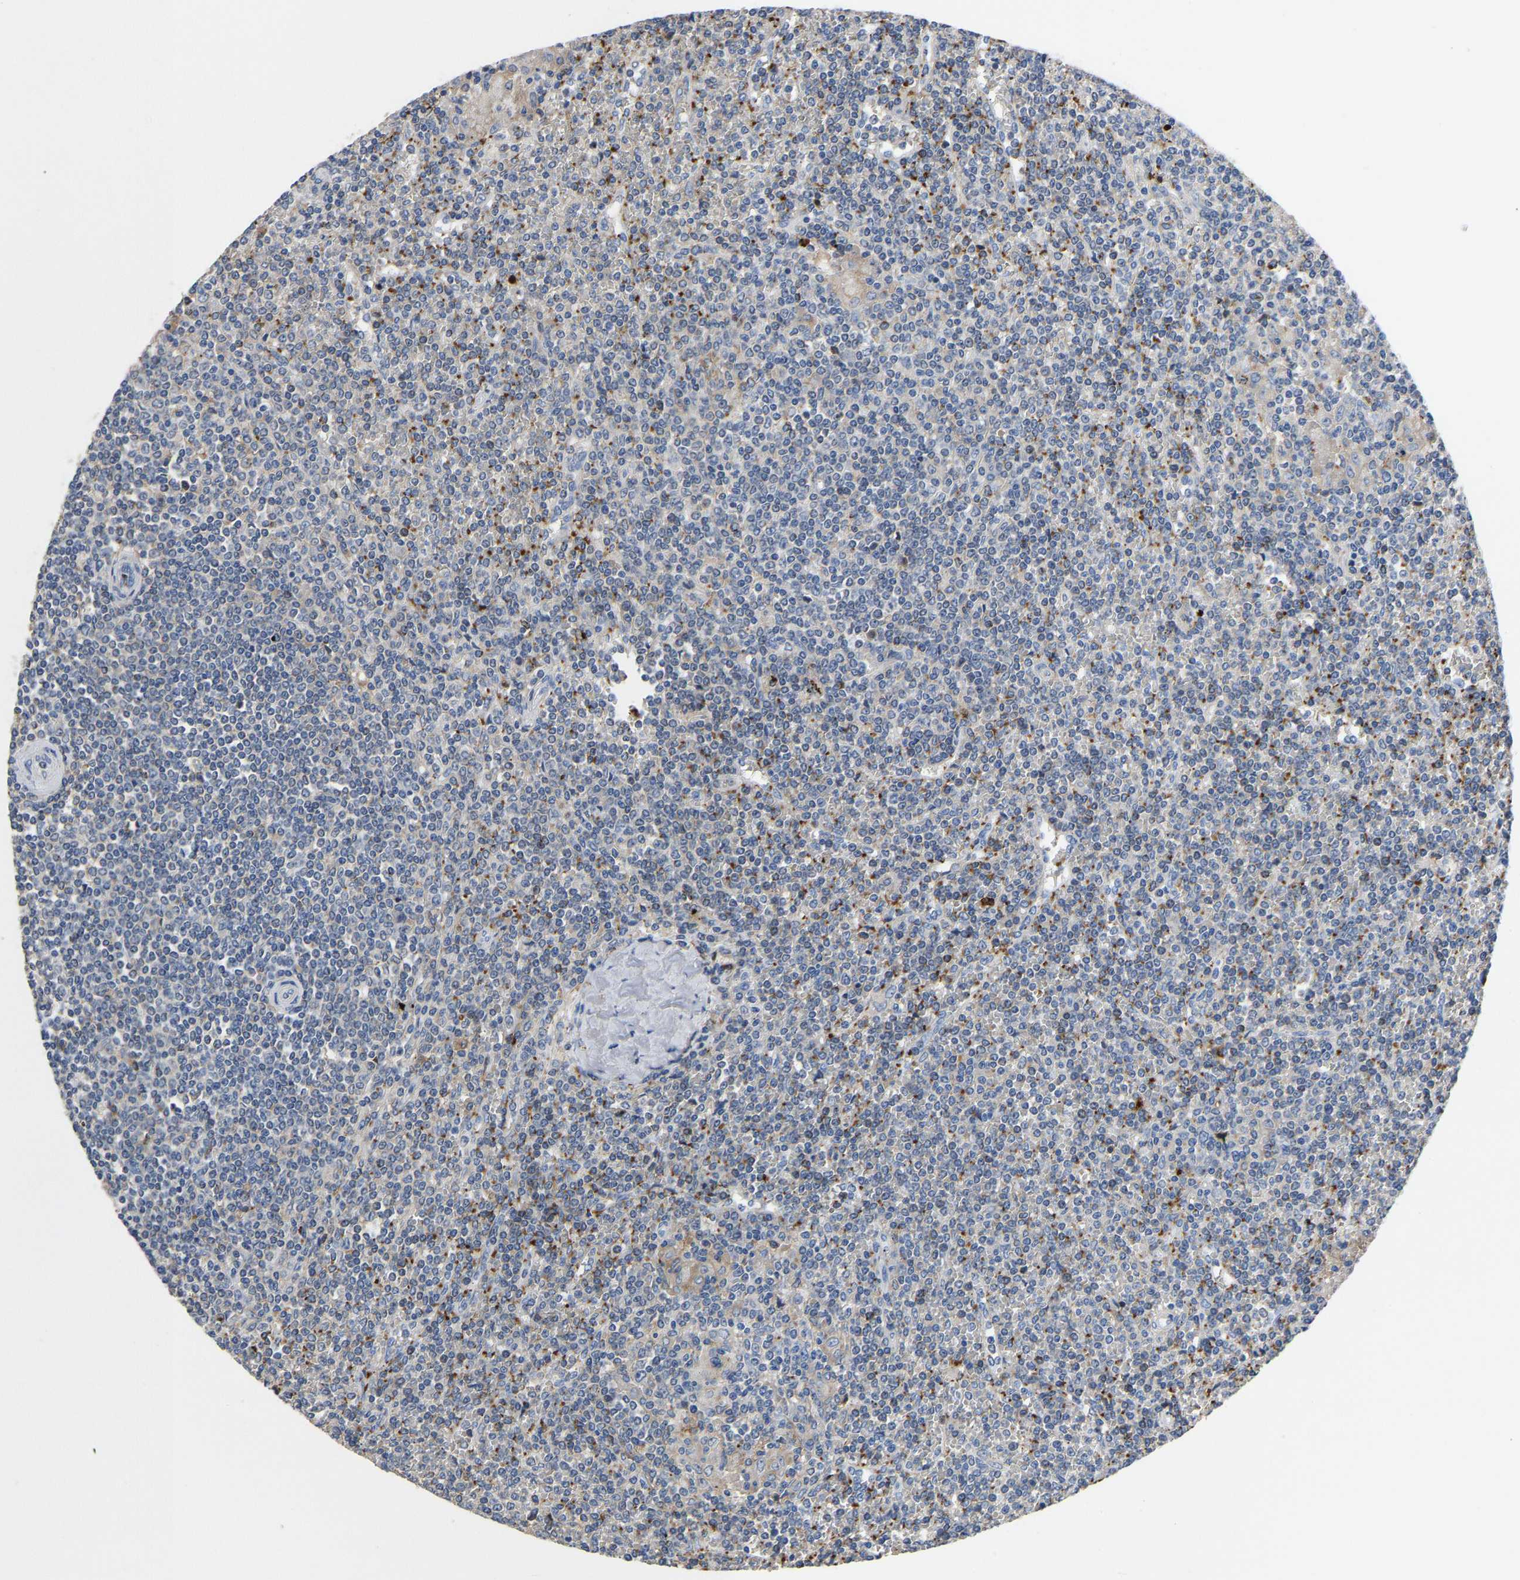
{"staining": {"intensity": "negative", "quantity": "none", "location": "none"}, "tissue": "lymphoma", "cell_type": "Tumor cells", "image_type": "cancer", "snomed": [{"axis": "morphology", "description": "Malignant lymphoma, non-Hodgkin's type, Low grade"}, {"axis": "topography", "description": "Spleen"}], "caption": "Immunohistochemistry of lymphoma exhibits no positivity in tumor cells.", "gene": "FGF18", "patient": {"sex": "female", "age": 19}}